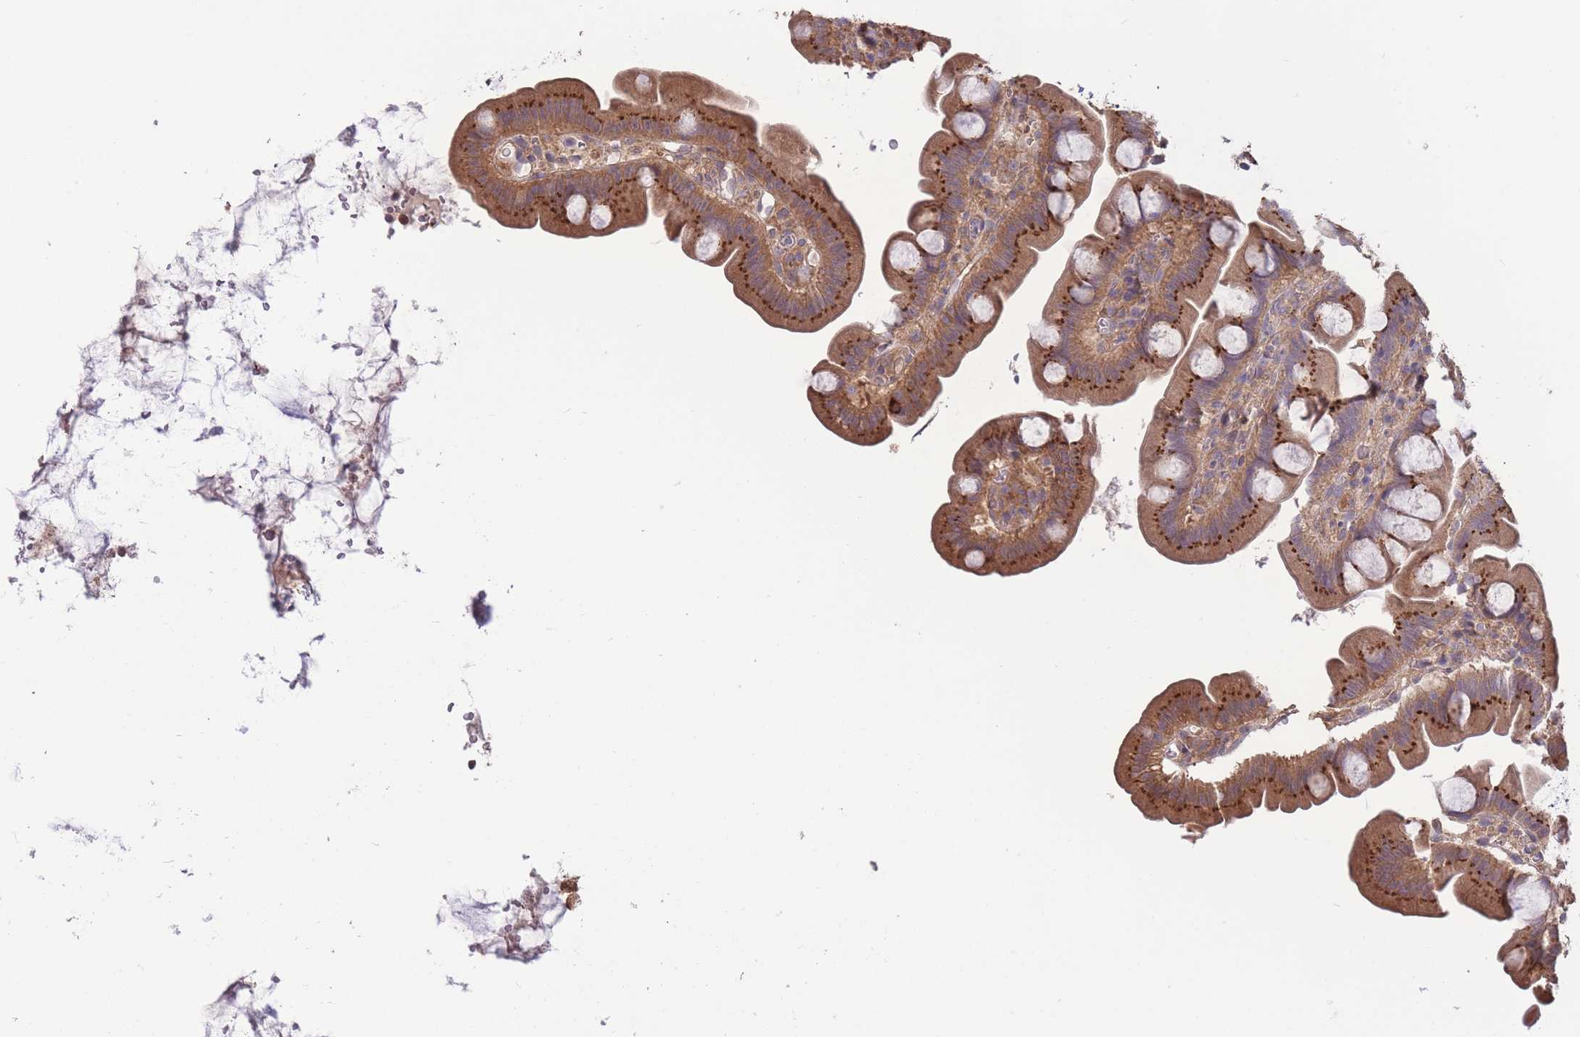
{"staining": {"intensity": "strong", "quantity": "25%-75%", "location": "cytoplasmic/membranous"}, "tissue": "small intestine", "cell_type": "Glandular cells", "image_type": "normal", "snomed": [{"axis": "morphology", "description": "Normal tissue, NOS"}, {"axis": "topography", "description": "Small intestine"}], "caption": "High-magnification brightfield microscopy of unremarkable small intestine stained with DAB (3,3'-diaminobenzidine) (brown) and counterstained with hematoxylin (blue). glandular cells exhibit strong cytoplasmic/membranous staining is appreciated in about25%-75% of cells.", "gene": "ZNF304", "patient": {"sex": "female", "age": 68}}